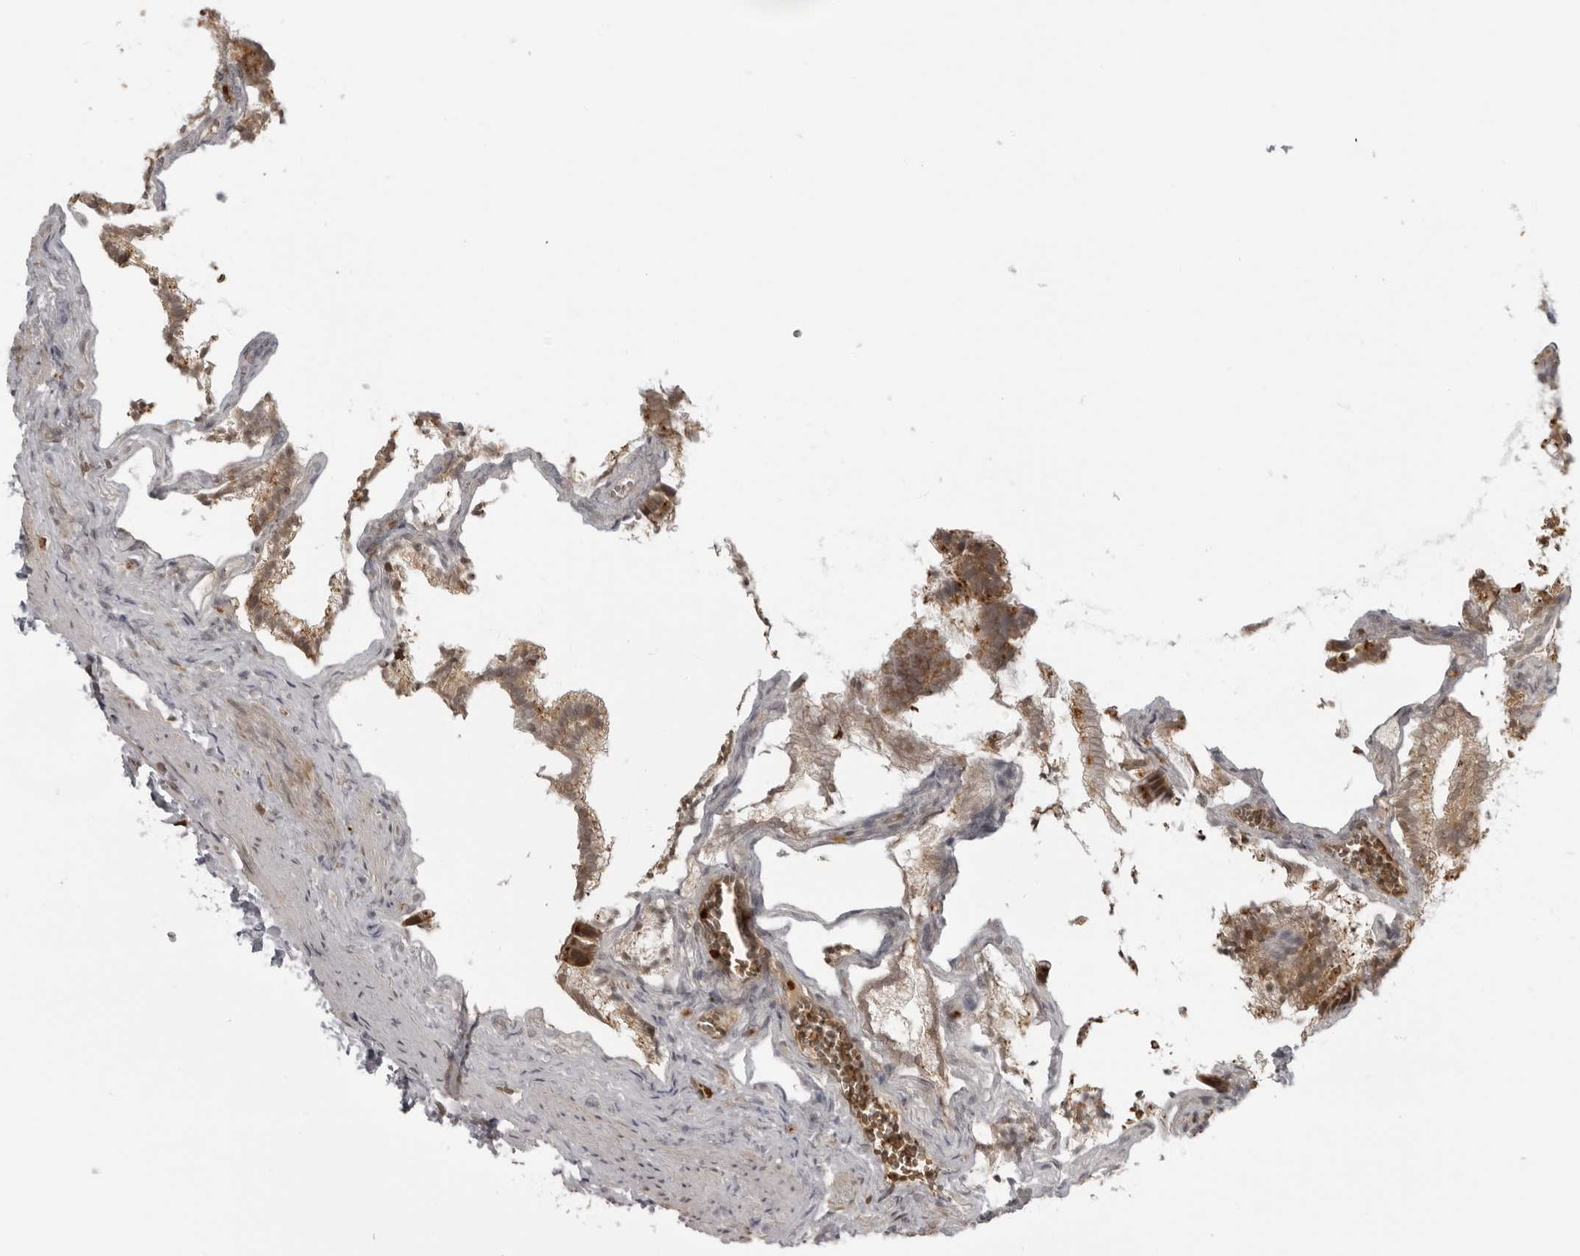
{"staining": {"intensity": "moderate", "quantity": ">75%", "location": "cytoplasmic/membranous"}, "tissue": "gallbladder", "cell_type": "Glandular cells", "image_type": "normal", "snomed": [{"axis": "morphology", "description": "Normal tissue, NOS"}, {"axis": "topography", "description": "Gallbladder"}], "caption": "Glandular cells demonstrate medium levels of moderate cytoplasmic/membranous expression in approximately >75% of cells in normal human gallbladder. (DAB IHC, brown staining for protein, blue staining for nuclei).", "gene": "THOP1", "patient": {"sex": "male", "age": 38}}